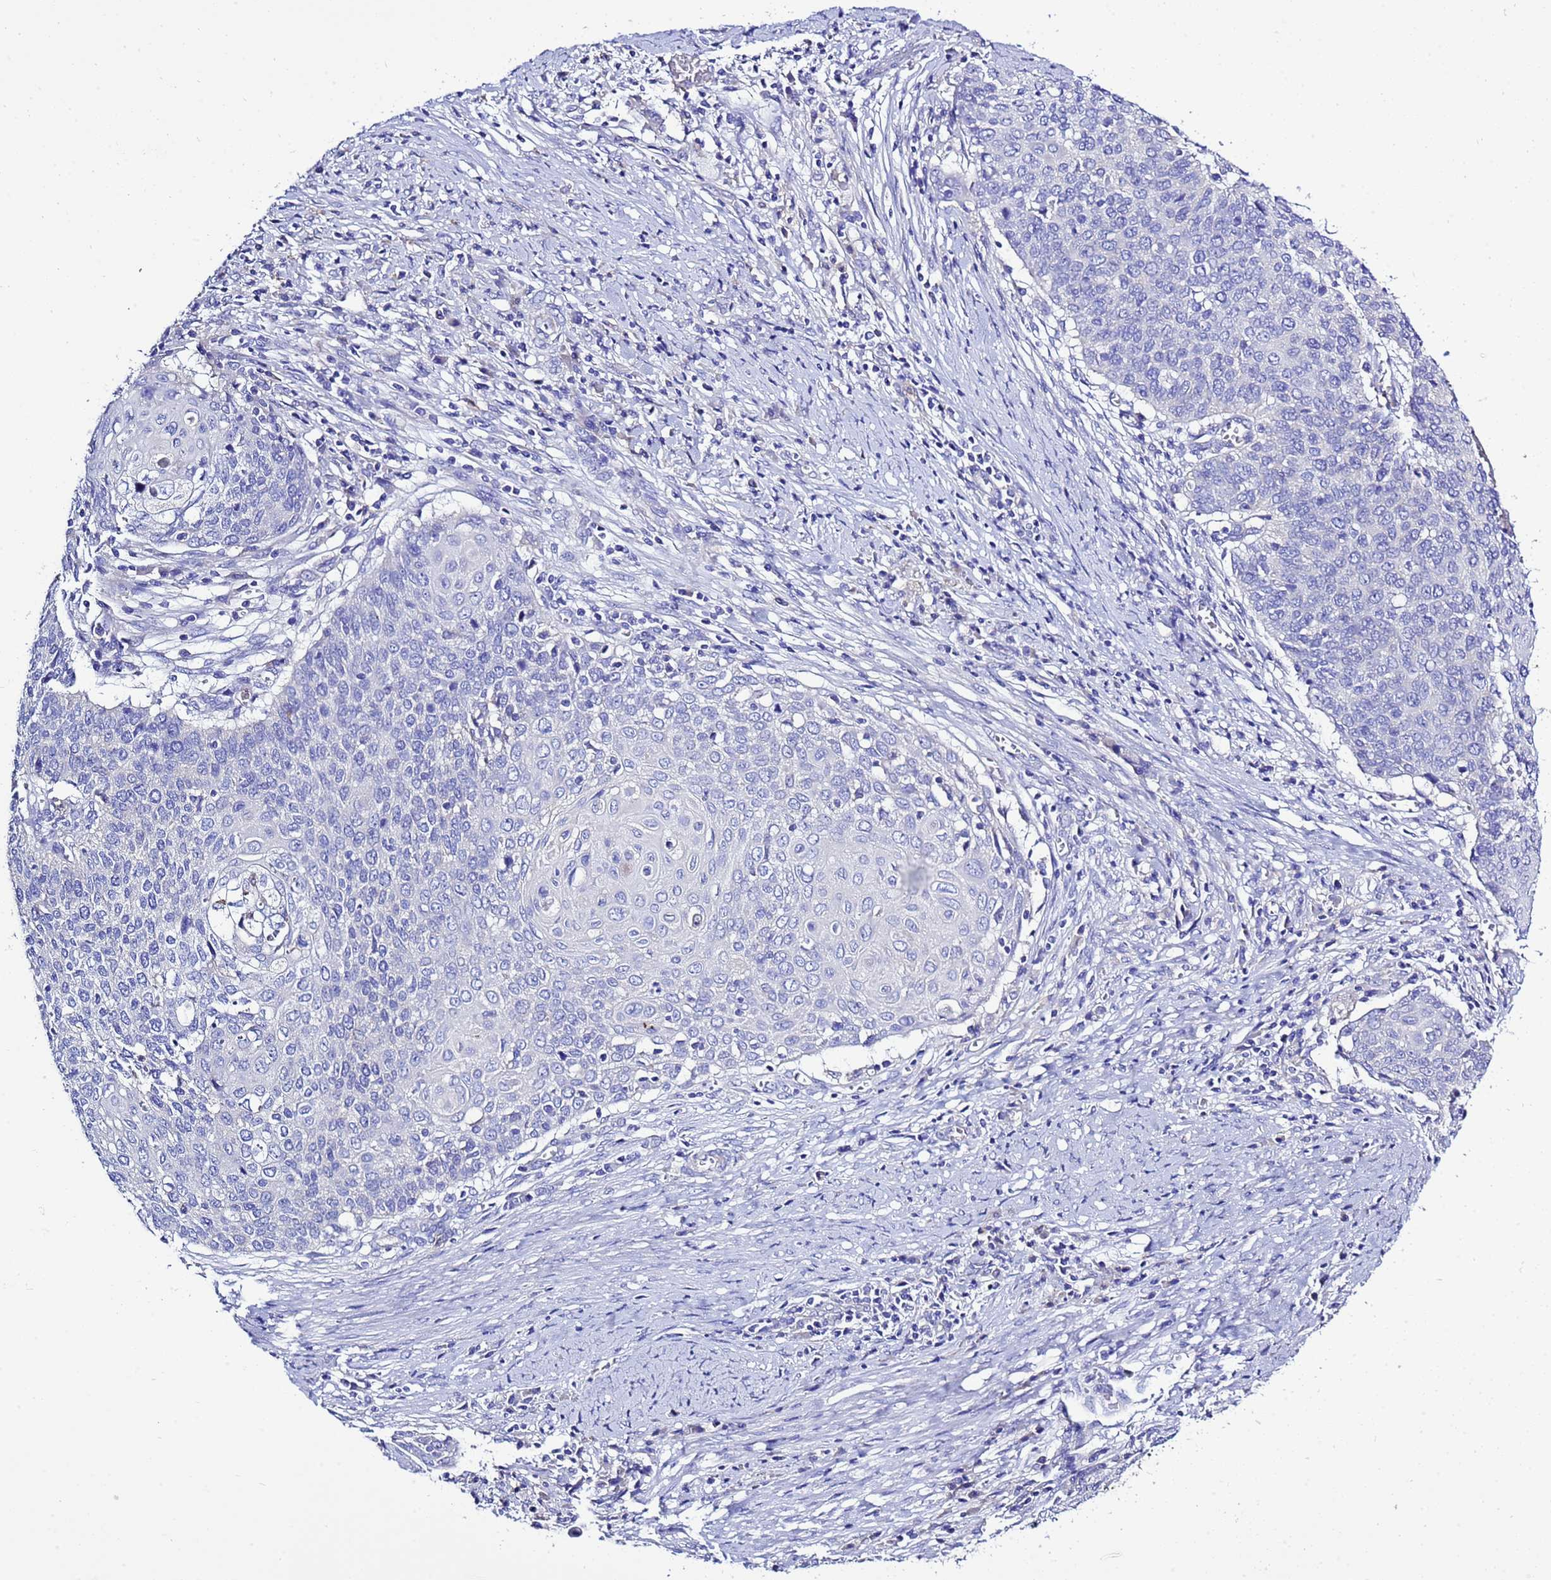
{"staining": {"intensity": "negative", "quantity": "none", "location": "none"}, "tissue": "cervical cancer", "cell_type": "Tumor cells", "image_type": "cancer", "snomed": [{"axis": "morphology", "description": "Squamous cell carcinoma, NOS"}, {"axis": "topography", "description": "Cervix"}], "caption": "This is a image of IHC staining of cervical squamous cell carcinoma, which shows no staining in tumor cells.", "gene": "KICS2", "patient": {"sex": "female", "age": 39}}